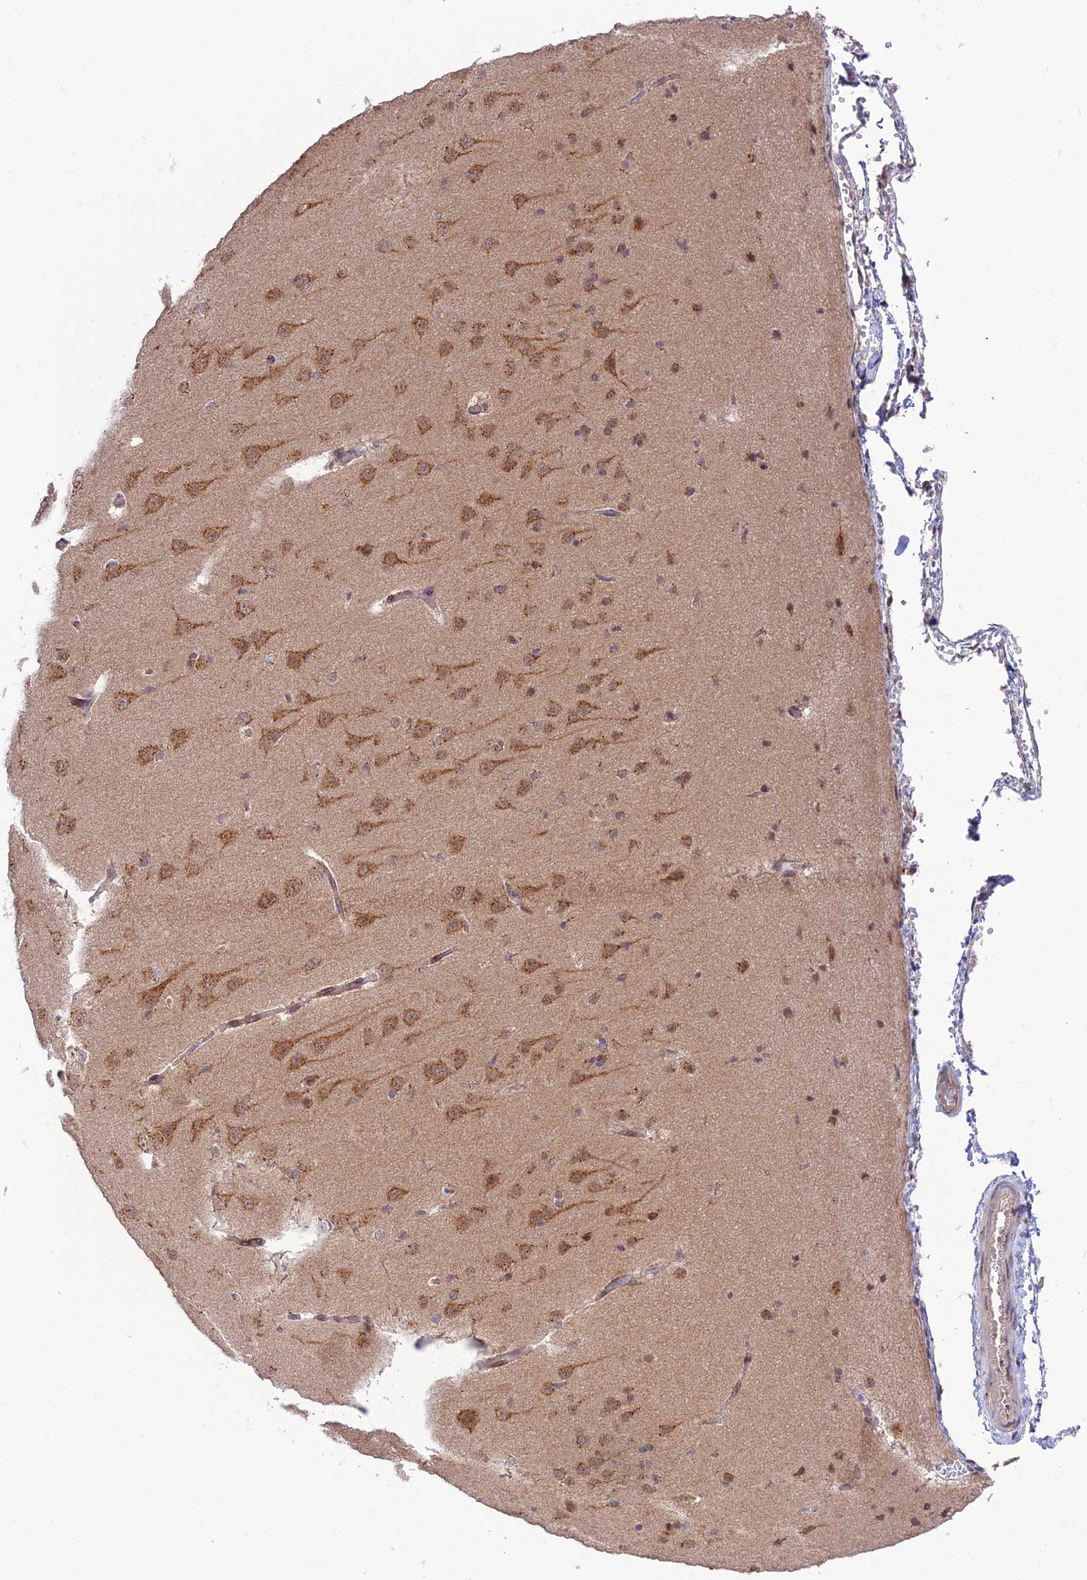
{"staining": {"intensity": "weak", "quantity": ">75%", "location": "cytoplasmic/membranous"}, "tissue": "cerebral cortex", "cell_type": "Endothelial cells", "image_type": "normal", "snomed": [{"axis": "morphology", "description": "Normal tissue, NOS"}, {"axis": "morphology", "description": "Developmental malformation"}, {"axis": "topography", "description": "Cerebral cortex"}], "caption": "Protein expression analysis of unremarkable human cerebral cortex reveals weak cytoplasmic/membranous expression in about >75% of endothelial cells.", "gene": "GOLGA3", "patient": {"sex": "female", "age": 30}}